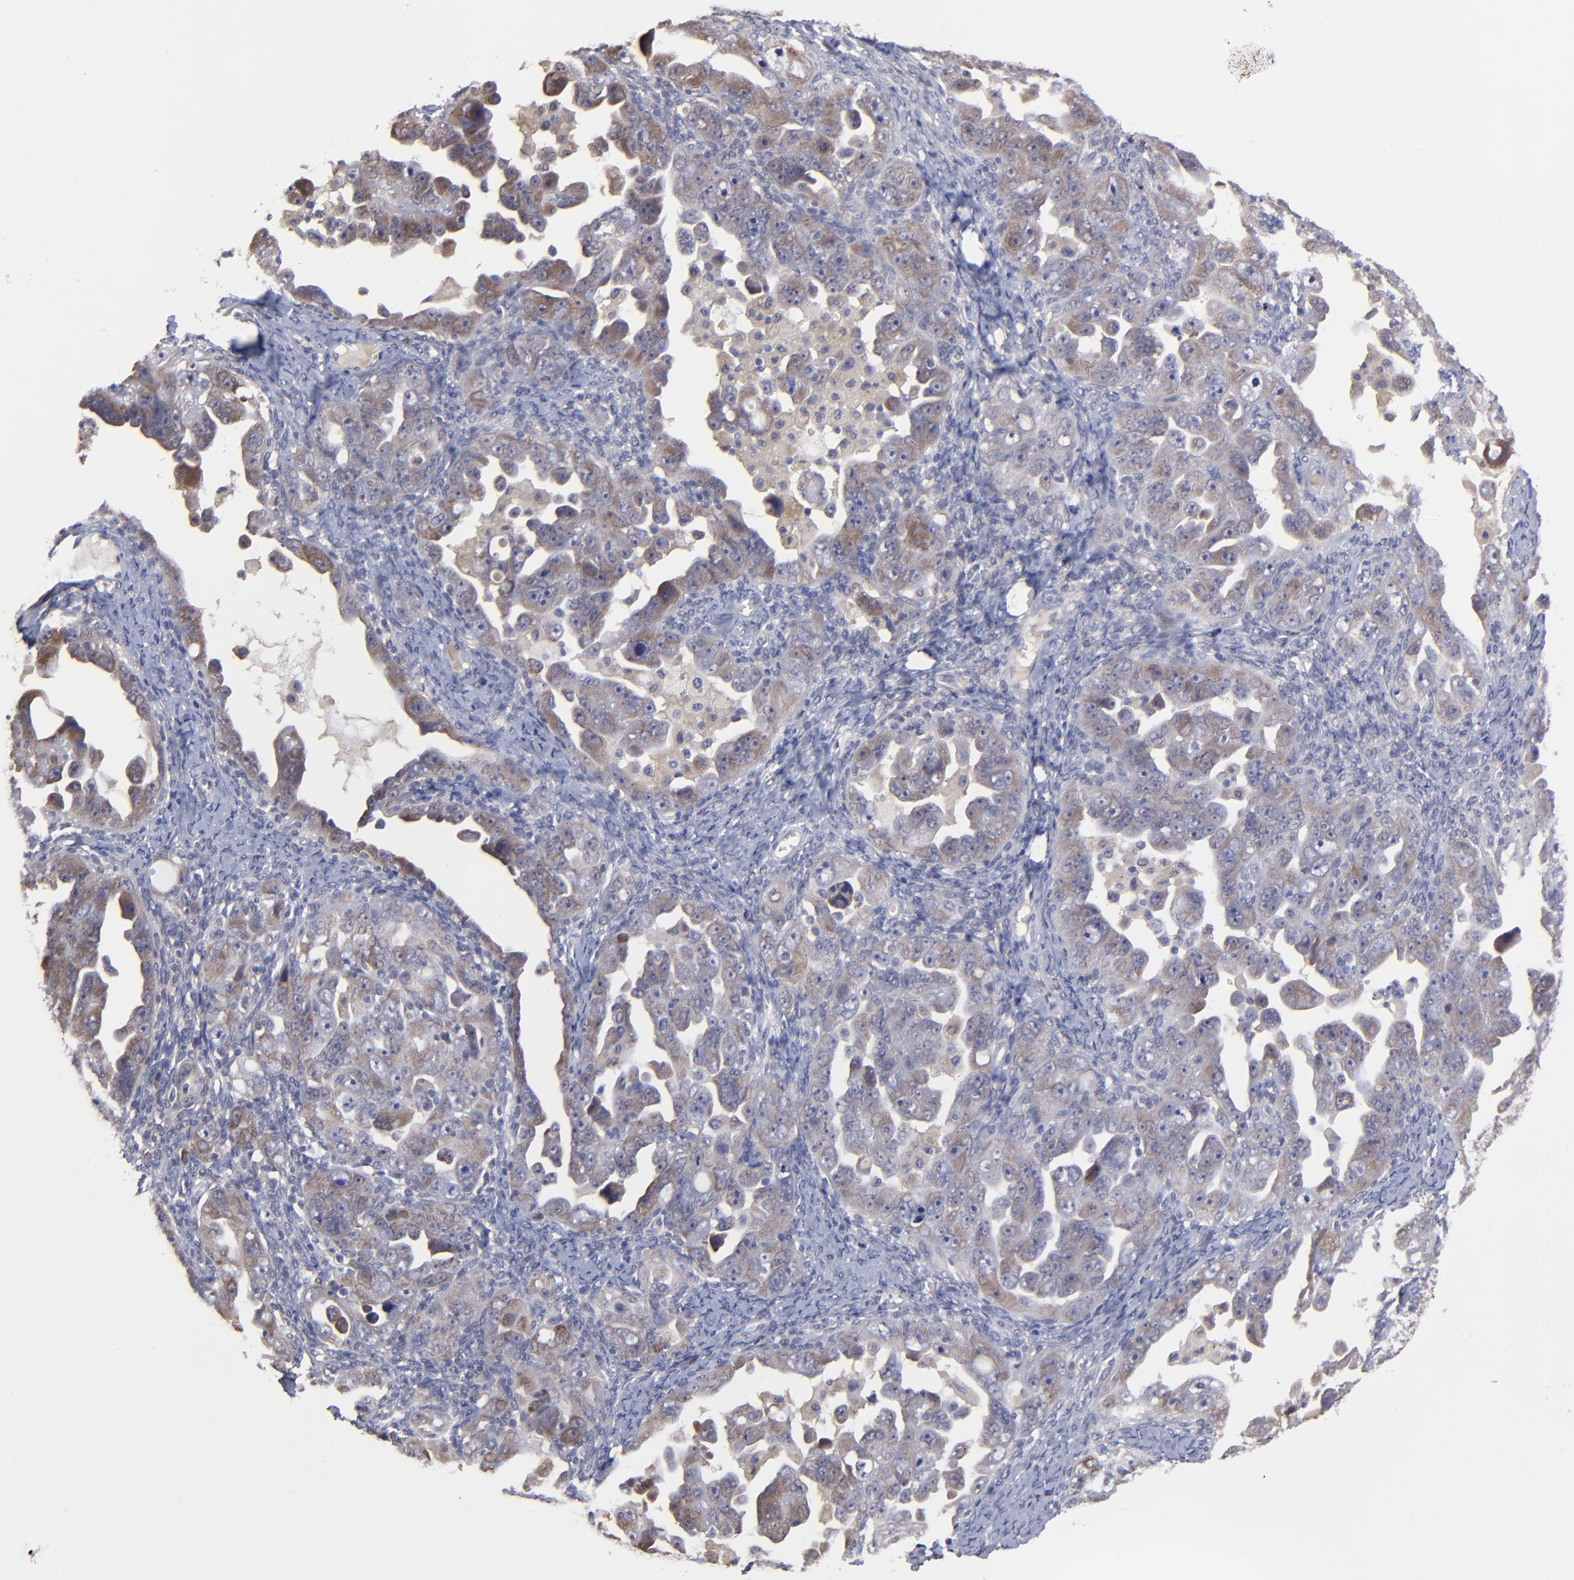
{"staining": {"intensity": "weak", "quantity": ">75%", "location": "cytoplasmic/membranous"}, "tissue": "ovarian cancer", "cell_type": "Tumor cells", "image_type": "cancer", "snomed": [{"axis": "morphology", "description": "Cystadenocarcinoma, serous, NOS"}, {"axis": "topography", "description": "Ovary"}], "caption": "High-magnification brightfield microscopy of ovarian cancer (serous cystadenocarcinoma) stained with DAB (3,3'-diaminobenzidine) (brown) and counterstained with hematoxylin (blue). tumor cells exhibit weak cytoplasmic/membranous staining is appreciated in about>75% of cells.", "gene": "CHL1", "patient": {"sex": "female", "age": 66}}